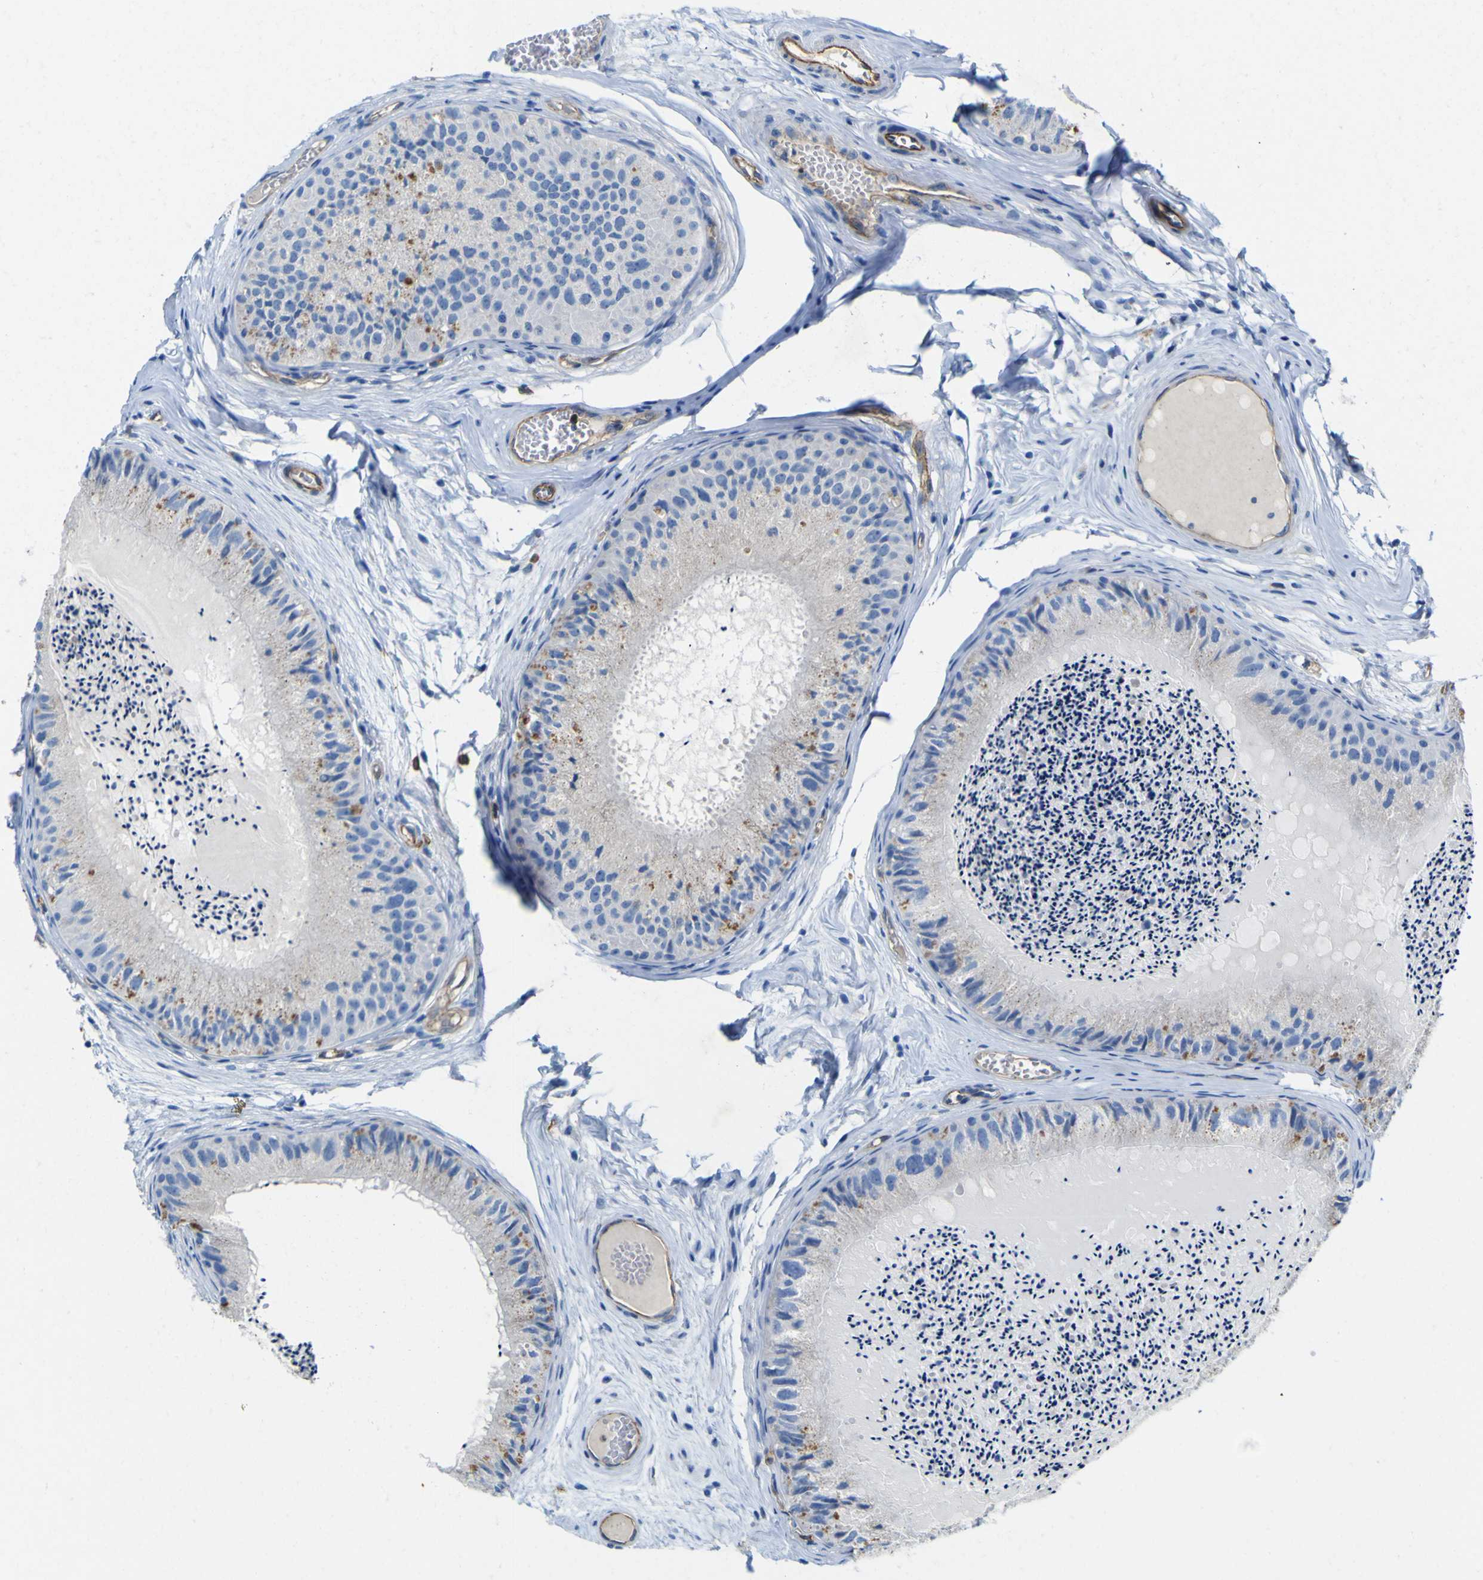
{"staining": {"intensity": "negative", "quantity": "none", "location": "none"}, "tissue": "epididymis", "cell_type": "Glandular cells", "image_type": "normal", "snomed": [{"axis": "morphology", "description": "Normal tissue, NOS"}, {"axis": "topography", "description": "Epididymis"}], "caption": "An image of epididymis stained for a protein demonstrates no brown staining in glandular cells.", "gene": "CD93", "patient": {"sex": "male", "age": 31}}